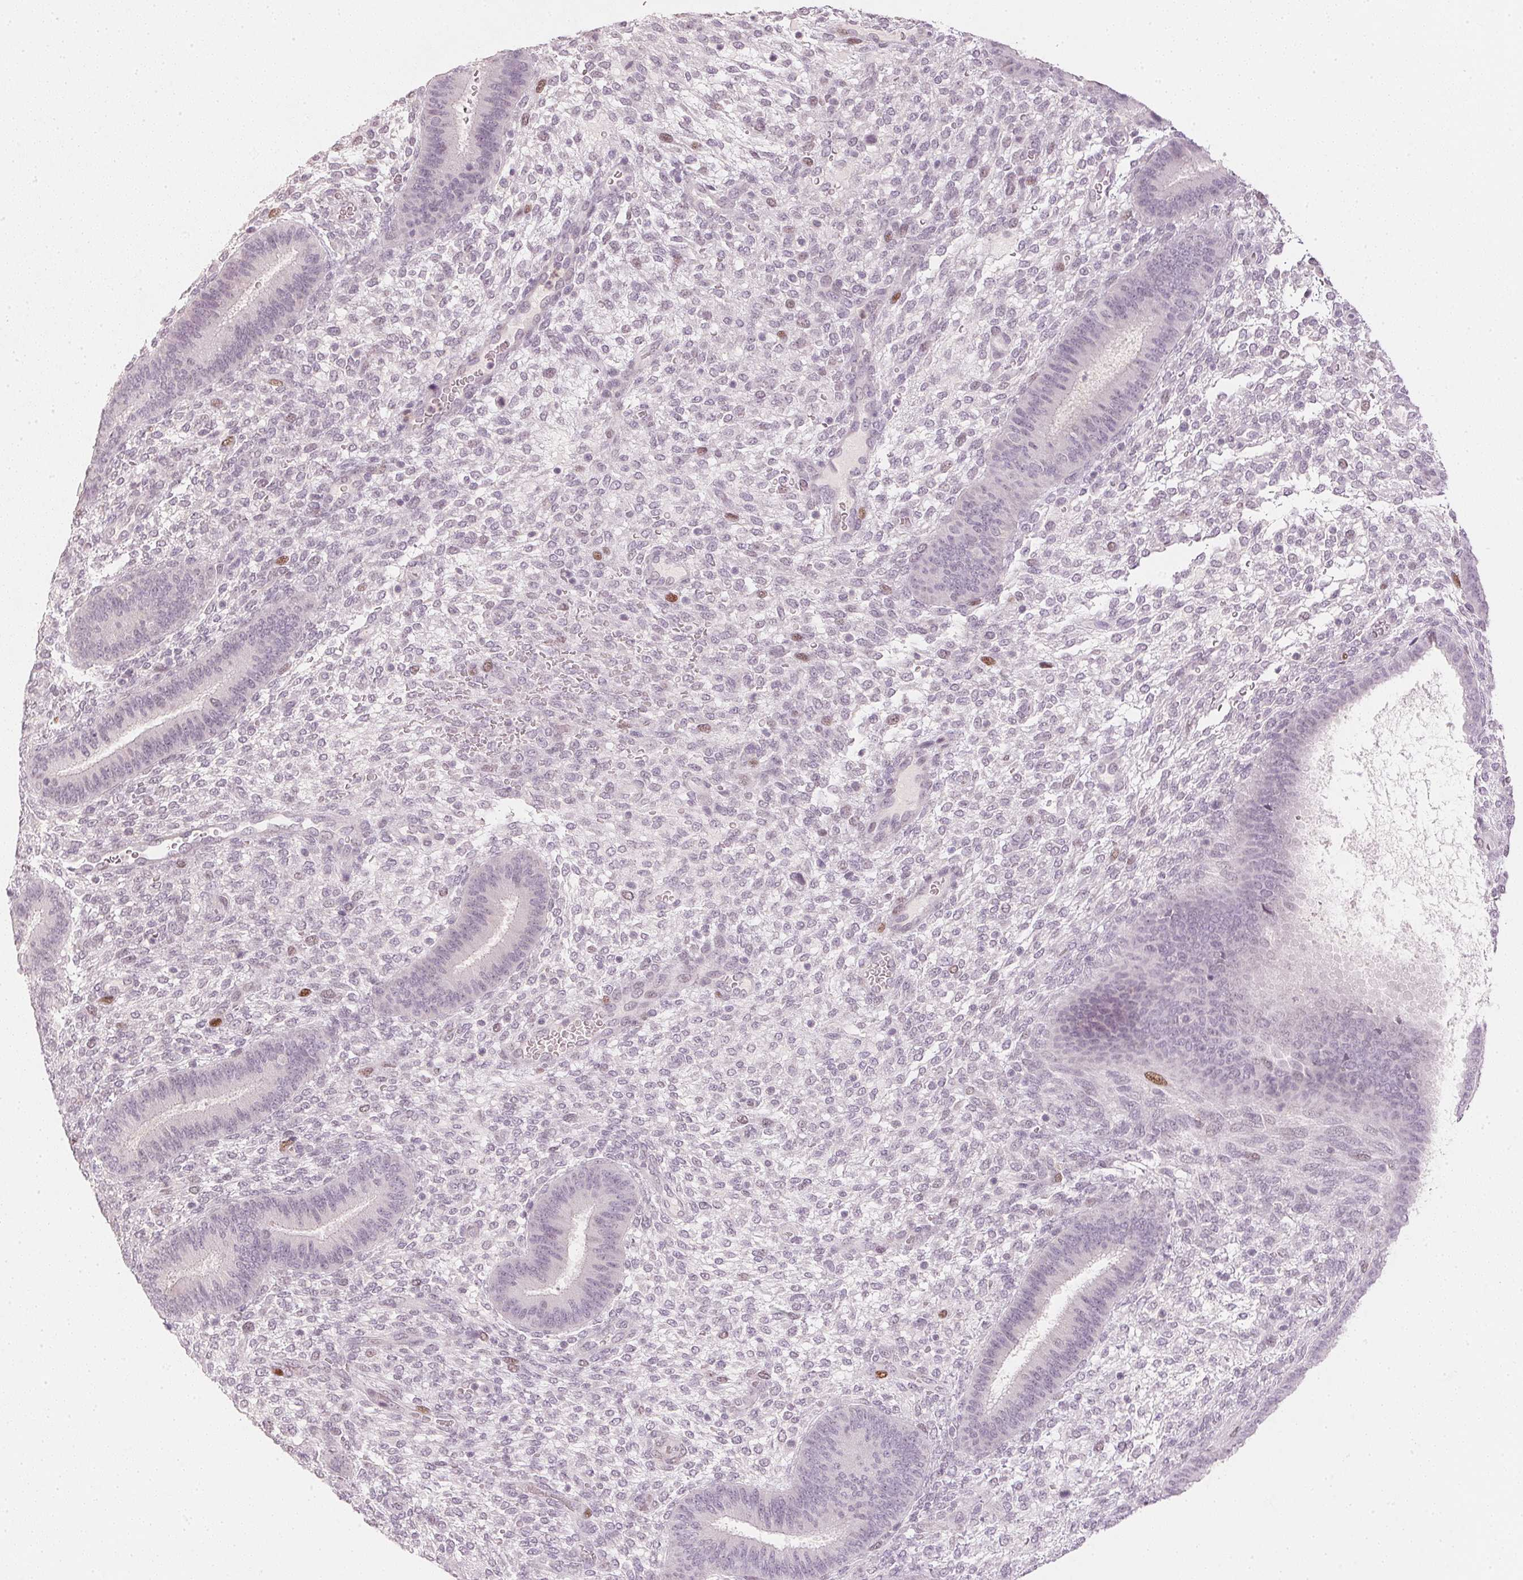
{"staining": {"intensity": "negative", "quantity": "none", "location": "none"}, "tissue": "endometrium", "cell_type": "Cells in endometrial stroma", "image_type": "normal", "snomed": [{"axis": "morphology", "description": "Normal tissue, NOS"}, {"axis": "topography", "description": "Endometrium"}], "caption": "DAB immunohistochemical staining of normal endometrium exhibits no significant expression in cells in endometrial stroma. (Brightfield microscopy of DAB (3,3'-diaminobenzidine) immunohistochemistry (IHC) at high magnification).", "gene": "SMTN", "patient": {"sex": "female", "age": 39}}